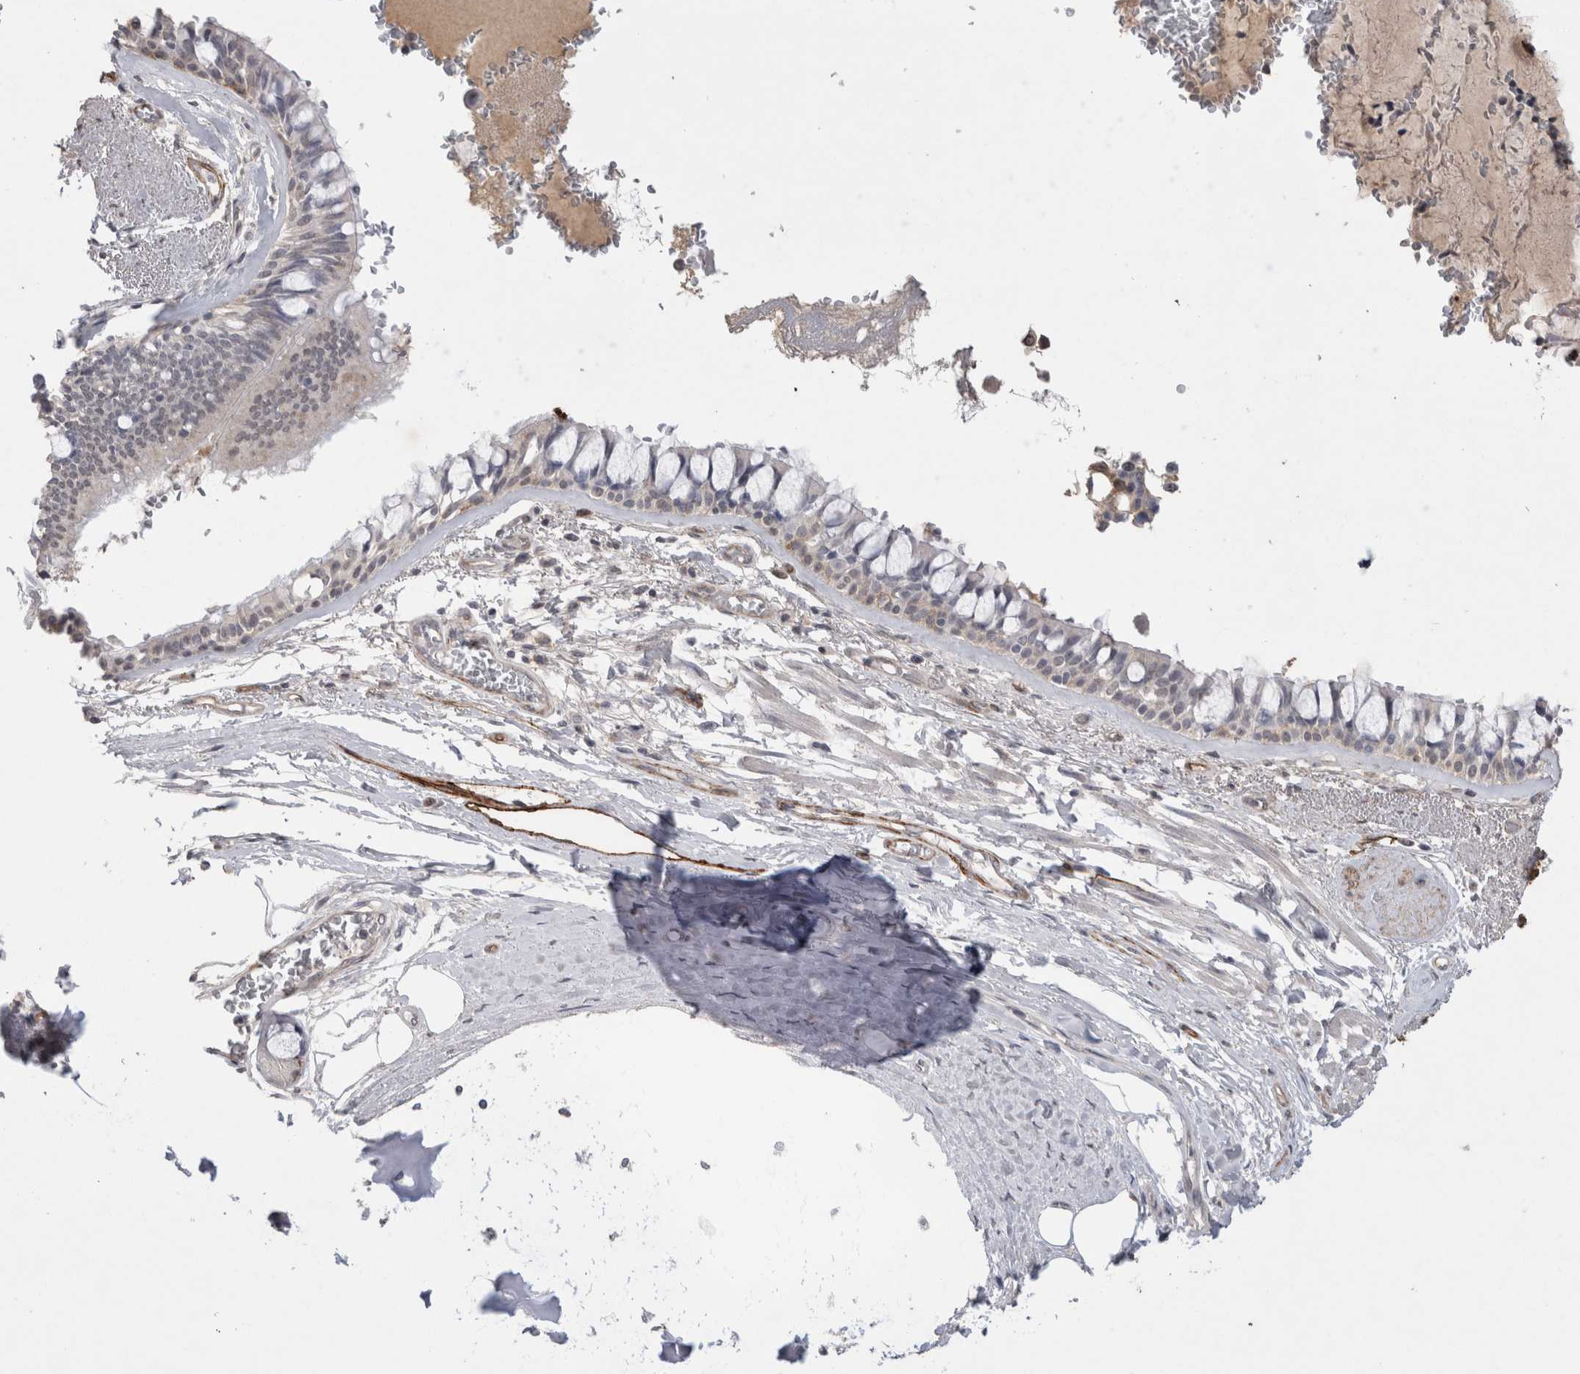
{"staining": {"intensity": "negative", "quantity": "none", "location": "none"}, "tissue": "bronchus", "cell_type": "Respiratory epithelial cells", "image_type": "normal", "snomed": [{"axis": "morphology", "description": "Normal tissue, NOS"}, {"axis": "topography", "description": "Bronchus"}], "caption": "This is a micrograph of immunohistochemistry staining of benign bronchus, which shows no positivity in respiratory epithelial cells.", "gene": "CDH13", "patient": {"sex": "male", "age": 66}}